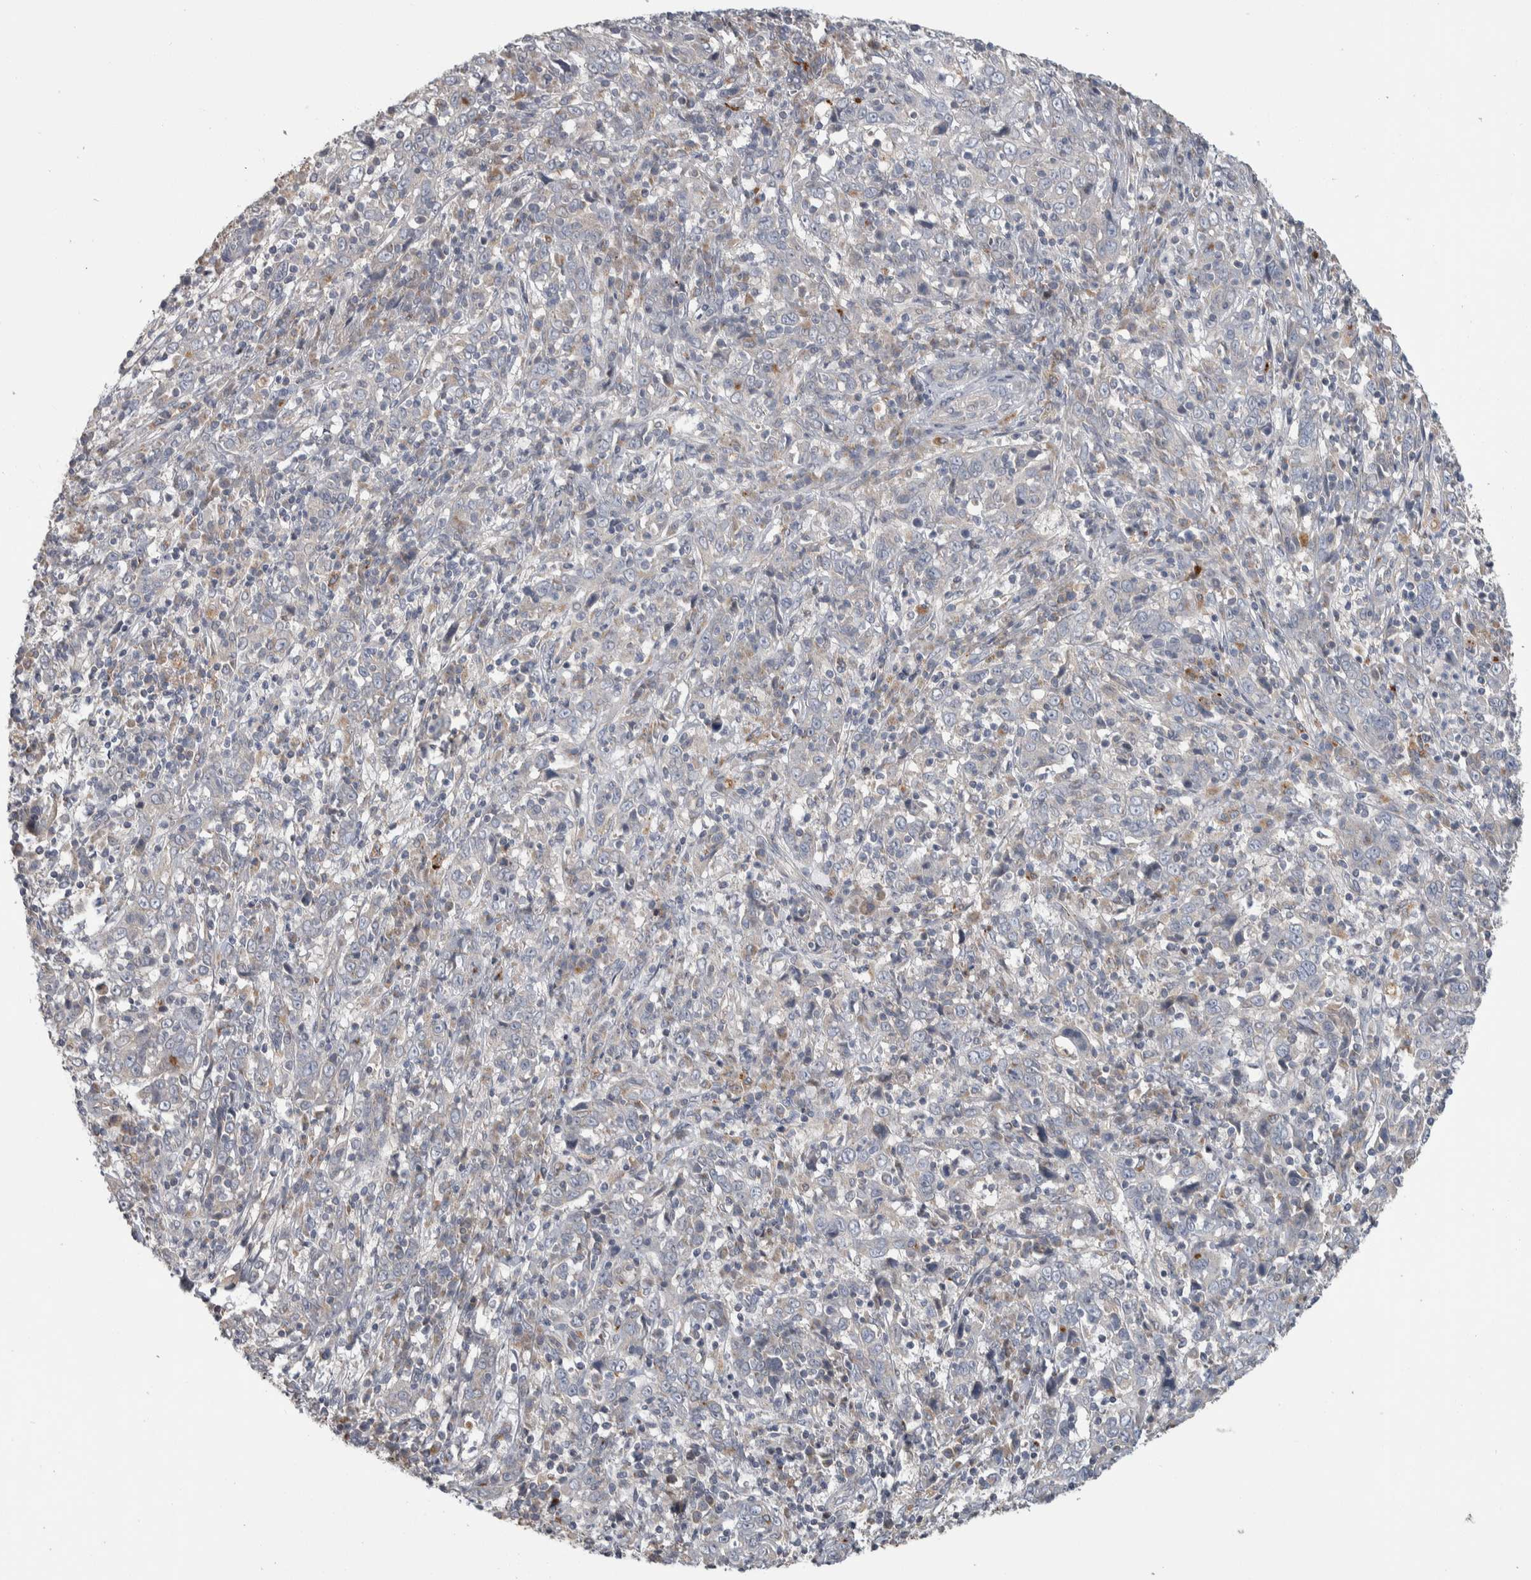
{"staining": {"intensity": "negative", "quantity": "none", "location": "none"}, "tissue": "cervical cancer", "cell_type": "Tumor cells", "image_type": "cancer", "snomed": [{"axis": "morphology", "description": "Squamous cell carcinoma, NOS"}, {"axis": "topography", "description": "Cervix"}], "caption": "Immunohistochemistry (IHC) micrograph of cervical squamous cell carcinoma stained for a protein (brown), which displays no staining in tumor cells.", "gene": "FAM83G", "patient": {"sex": "female", "age": 46}}